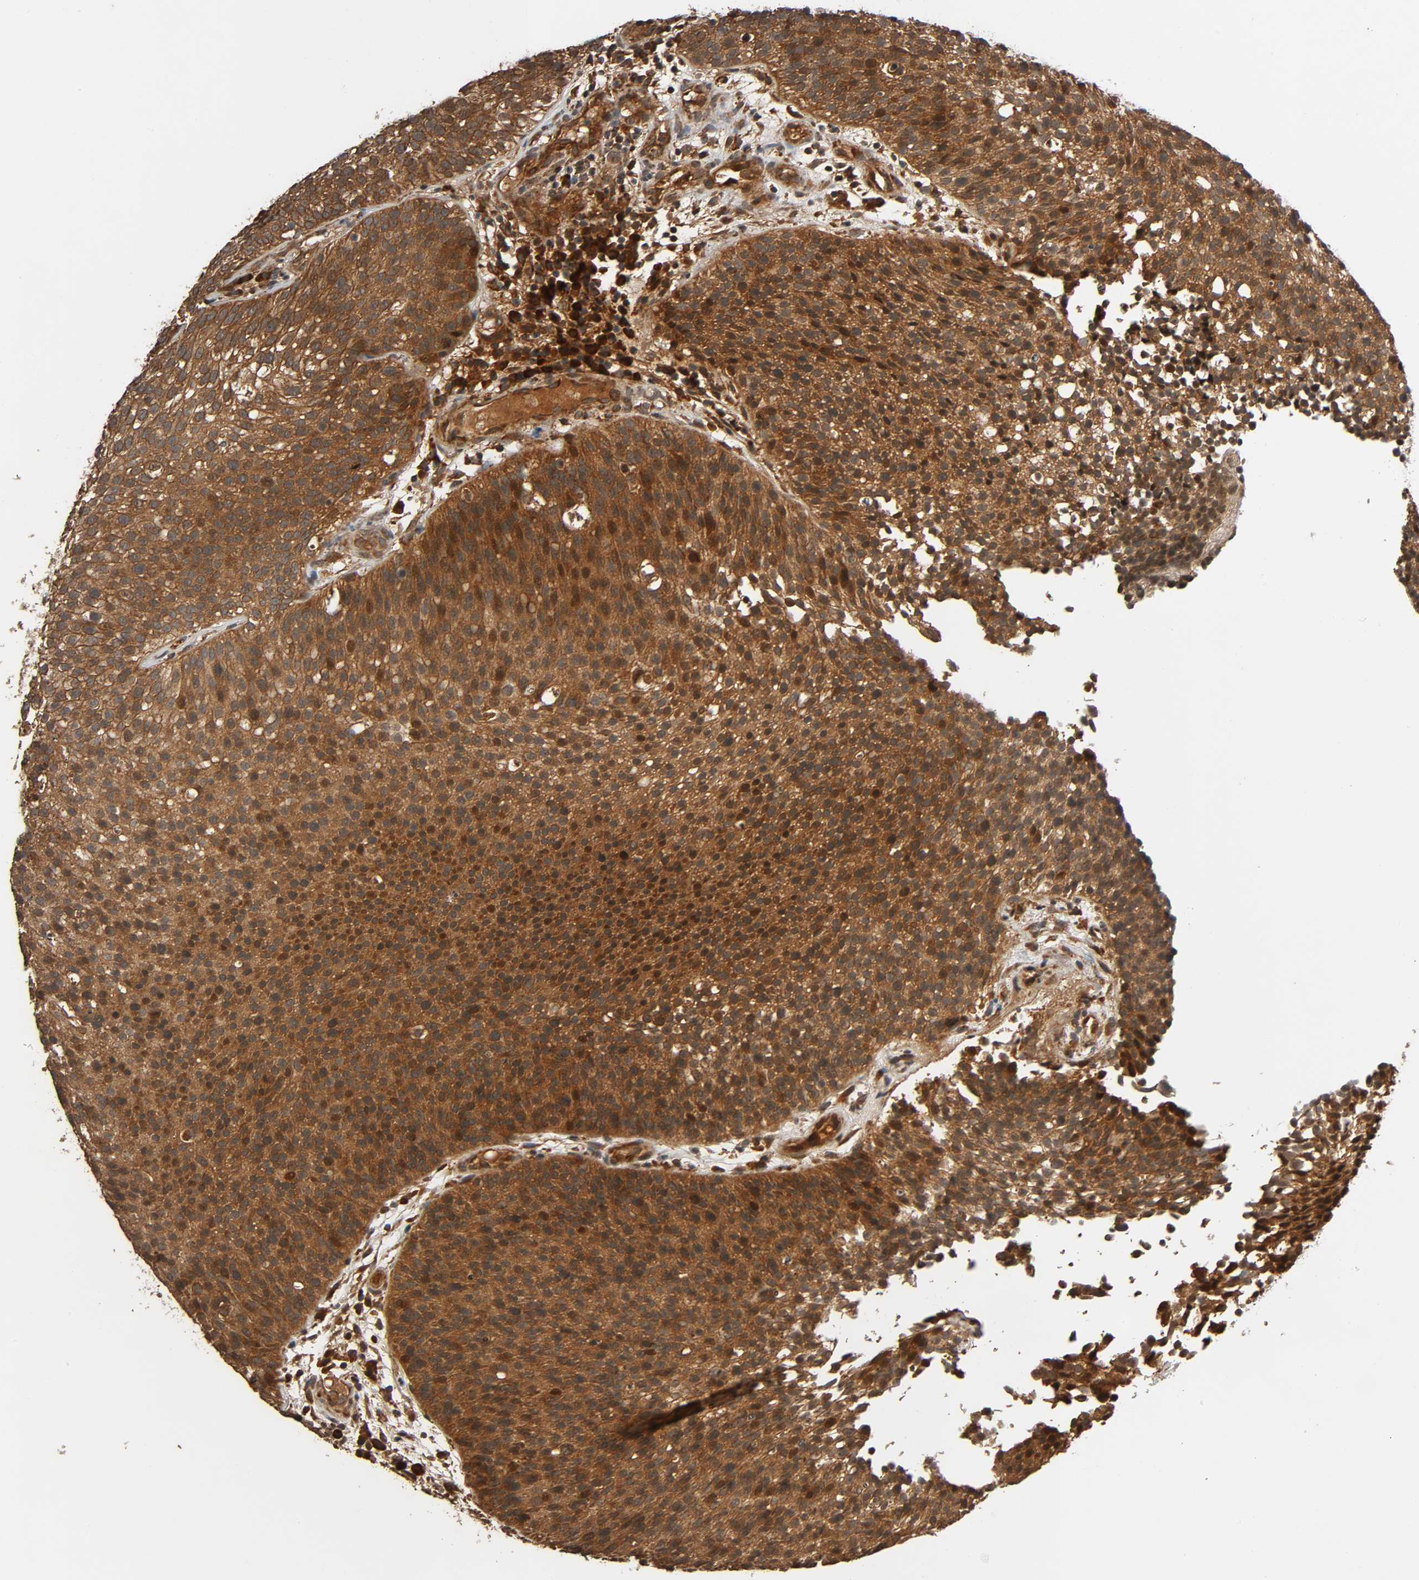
{"staining": {"intensity": "strong", "quantity": ">75%", "location": "cytoplasmic/membranous"}, "tissue": "urothelial cancer", "cell_type": "Tumor cells", "image_type": "cancer", "snomed": [{"axis": "morphology", "description": "Urothelial carcinoma, Low grade"}, {"axis": "topography", "description": "Urinary bladder"}], "caption": "A histopathology image of human urothelial cancer stained for a protein exhibits strong cytoplasmic/membranous brown staining in tumor cells.", "gene": "MAP3K8", "patient": {"sex": "male", "age": 85}}